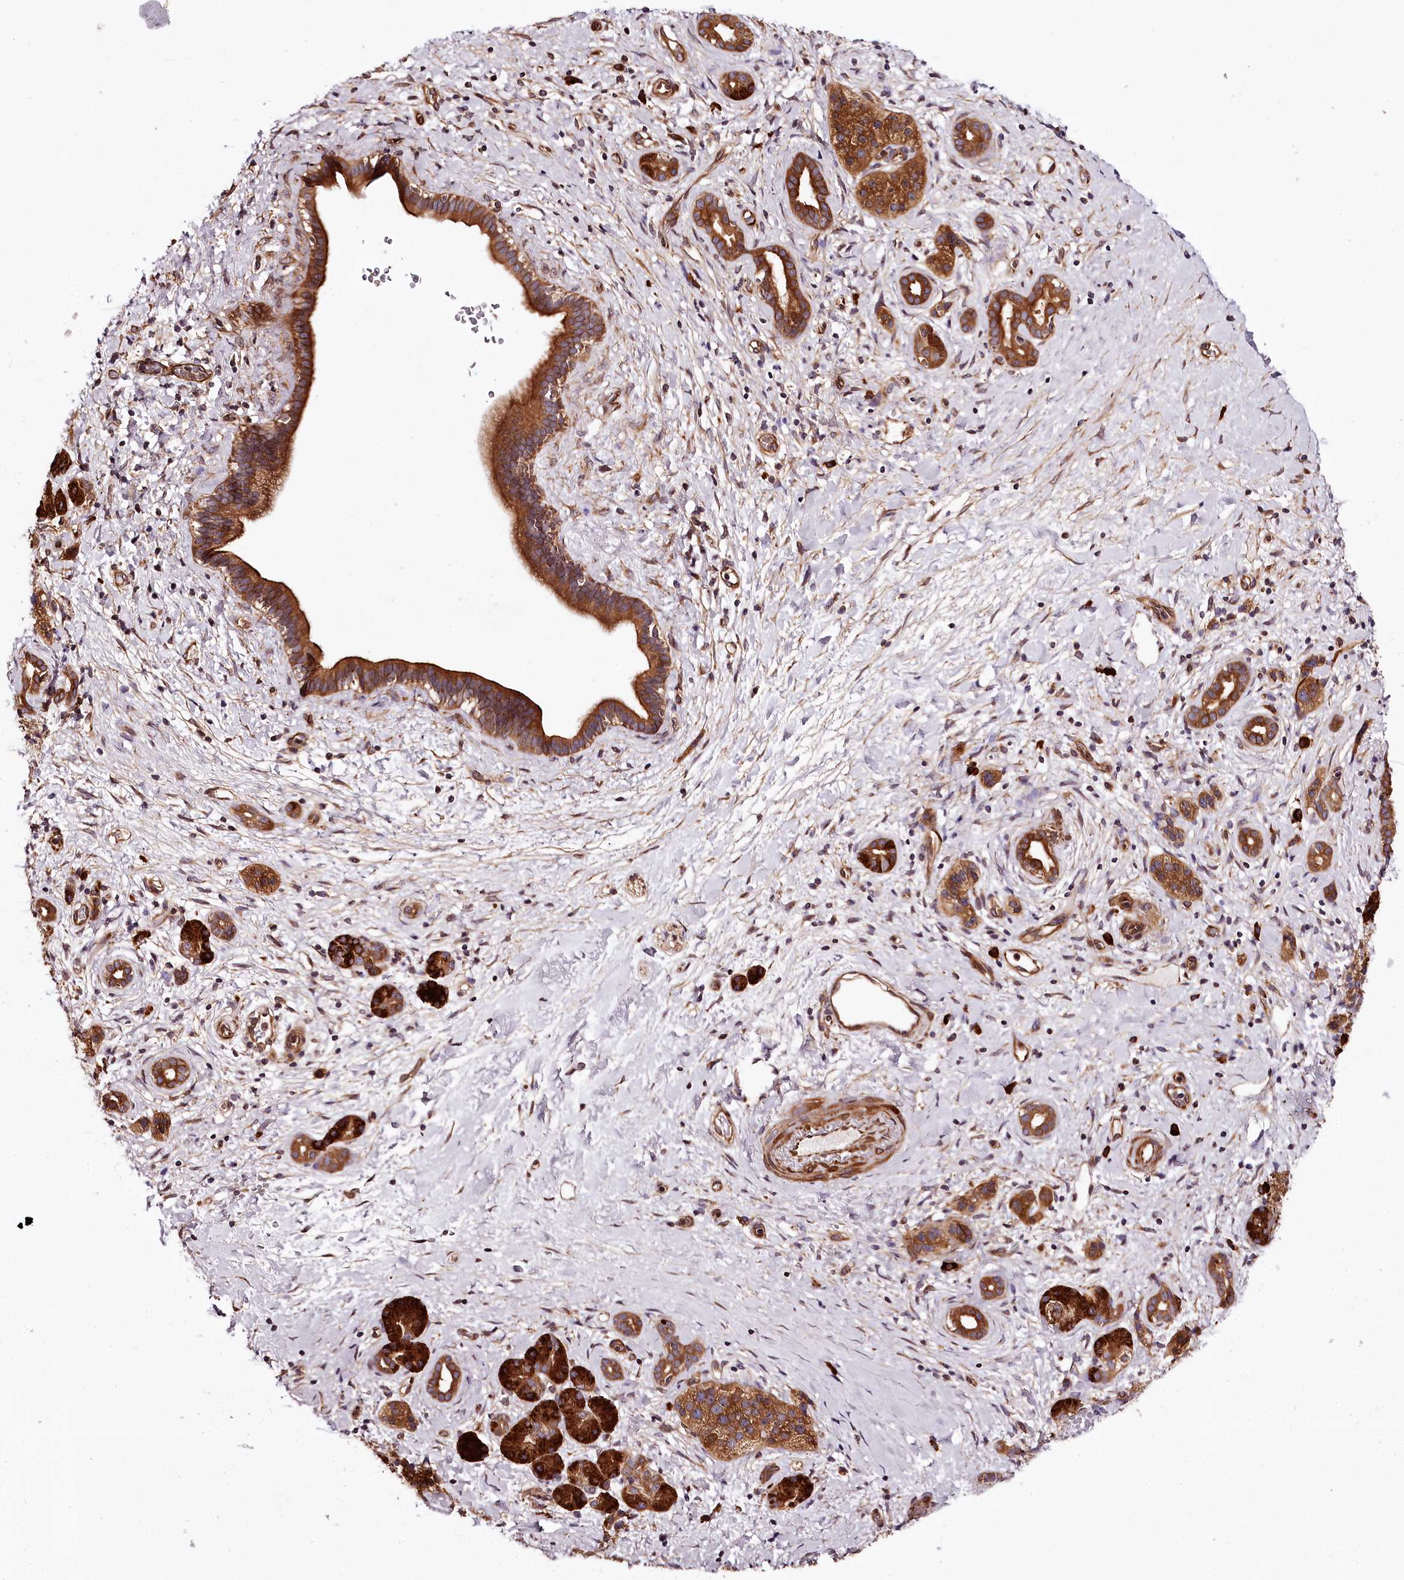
{"staining": {"intensity": "strong", "quantity": ">75%", "location": "cytoplasmic/membranous"}, "tissue": "pancreatic cancer", "cell_type": "Tumor cells", "image_type": "cancer", "snomed": [{"axis": "morphology", "description": "Normal tissue, NOS"}, {"axis": "morphology", "description": "Adenocarcinoma, NOS"}, {"axis": "topography", "description": "Pancreas"}, {"axis": "topography", "description": "Peripheral nerve tissue"}], "caption": "Immunohistochemical staining of pancreatic cancer reveals high levels of strong cytoplasmic/membranous staining in about >75% of tumor cells.", "gene": "TARS1", "patient": {"sex": "female", "age": 77}}